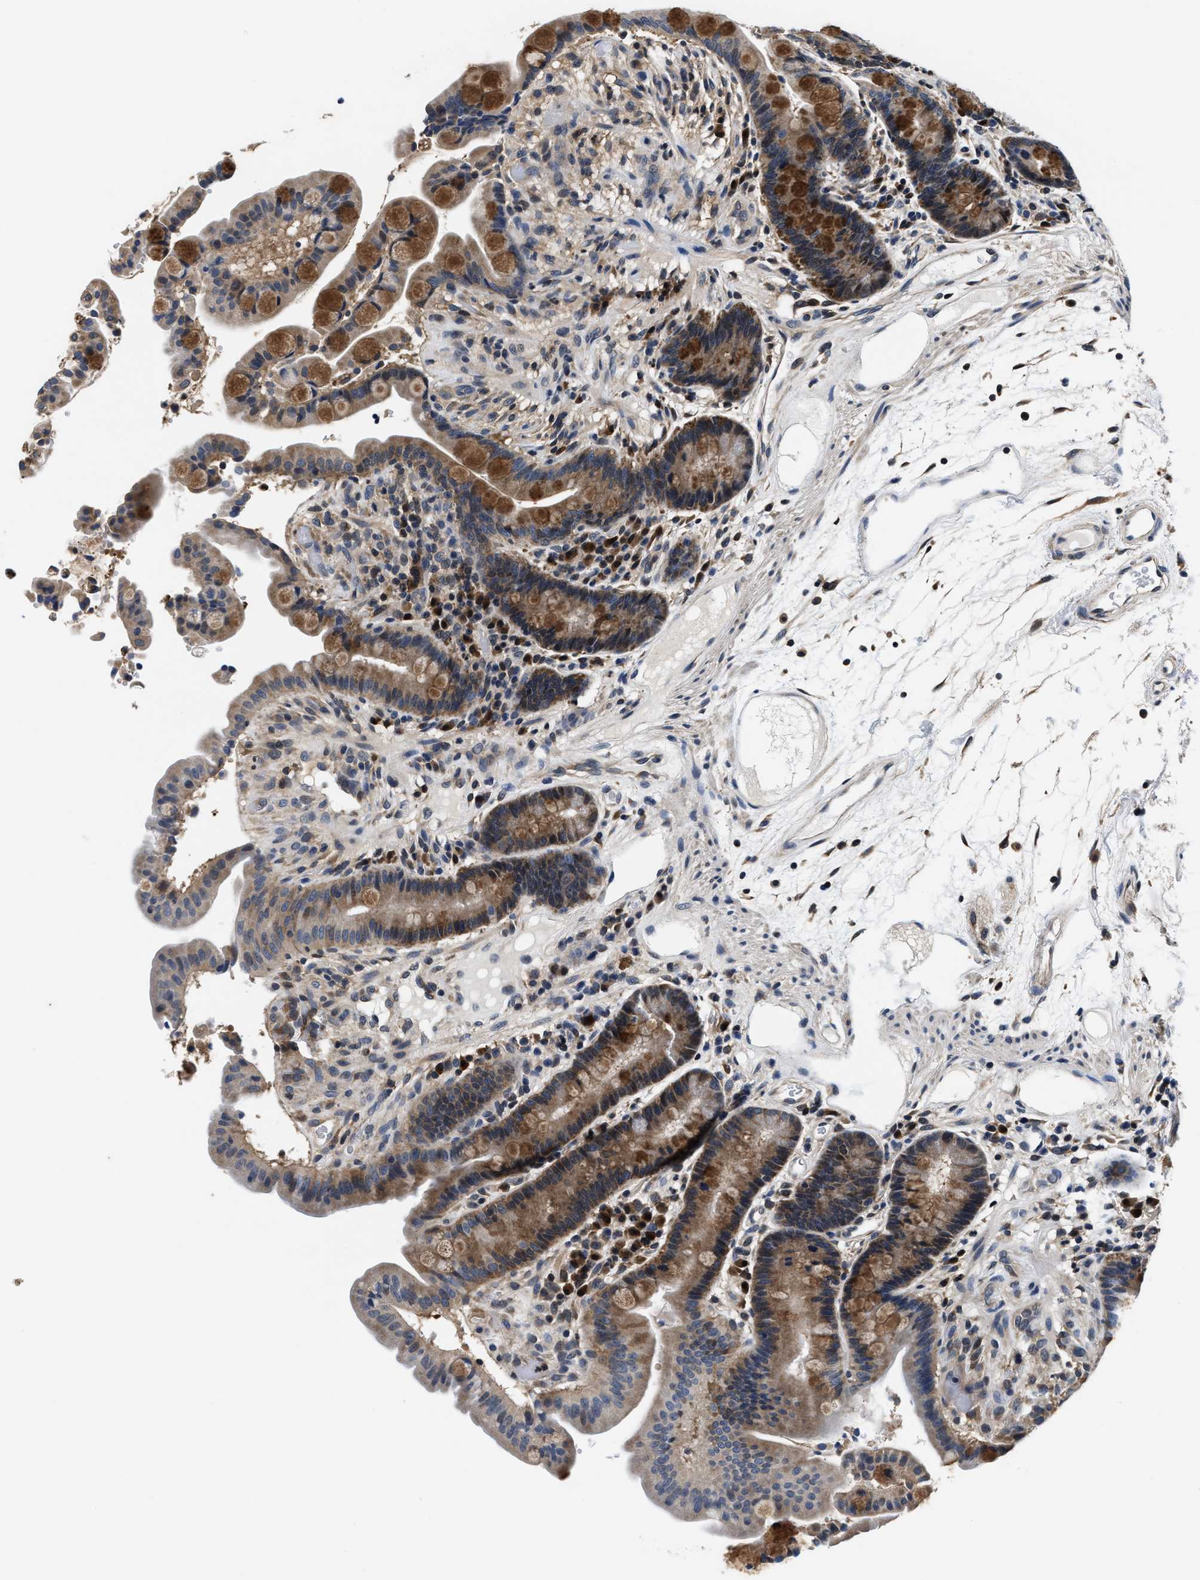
{"staining": {"intensity": "negative", "quantity": "none", "location": "none"}, "tissue": "colon", "cell_type": "Endothelial cells", "image_type": "normal", "snomed": [{"axis": "morphology", "description": "Normal tissue, NOS"}, {"axis": "topography", "description": "Colon"}], "caption": "Immunohistochemistry (IHC) of normal colon demonstrates no staining in endothelial cells.", "gene": "PHPT1", "patient": {"sex": "male", "age": 73}}